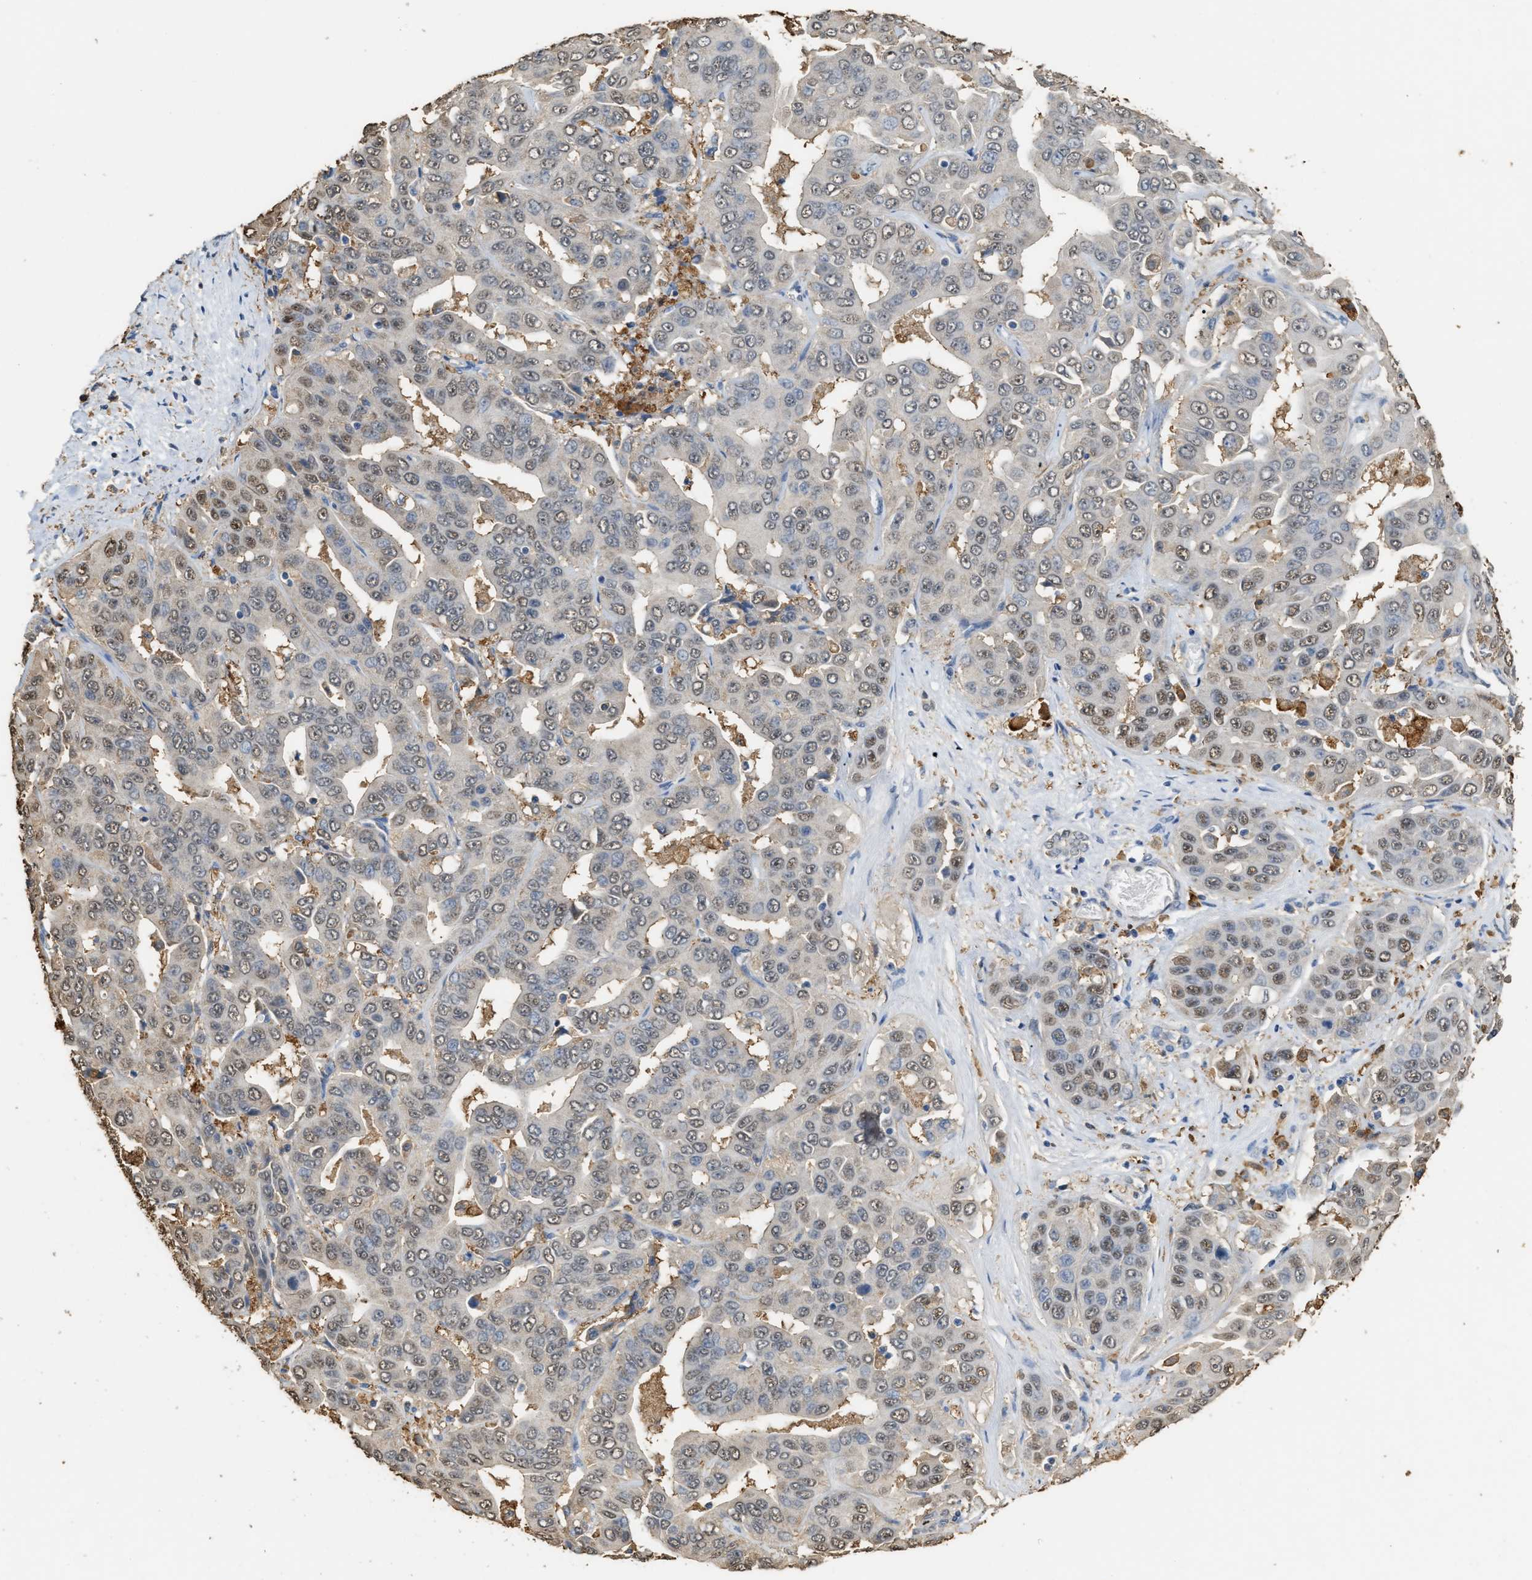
{"staining": {"intensity": "weak", "quantity": "25%-75%", "location": "cytoplasmic/membranous,nuclear"}, "tissue": "liver cancer", "cell_type": "Tumor cells", "image_type": "cancer", "snomed": [{"axis": "morphology", "description": "Cholangiocarcinoma"}, {"axis": "topography", "description": "Liver"}], "caption": "Approximately 25%-75% of tumor cells in liver cancer (cholangiocarcinoma) demonstrate weak cytoplasmic/membranous and nuclear protein expression as visualized by brown immunohistochemical staining.", "gene": "GCN1", "patient": {"sex": "female", "age": 52}}